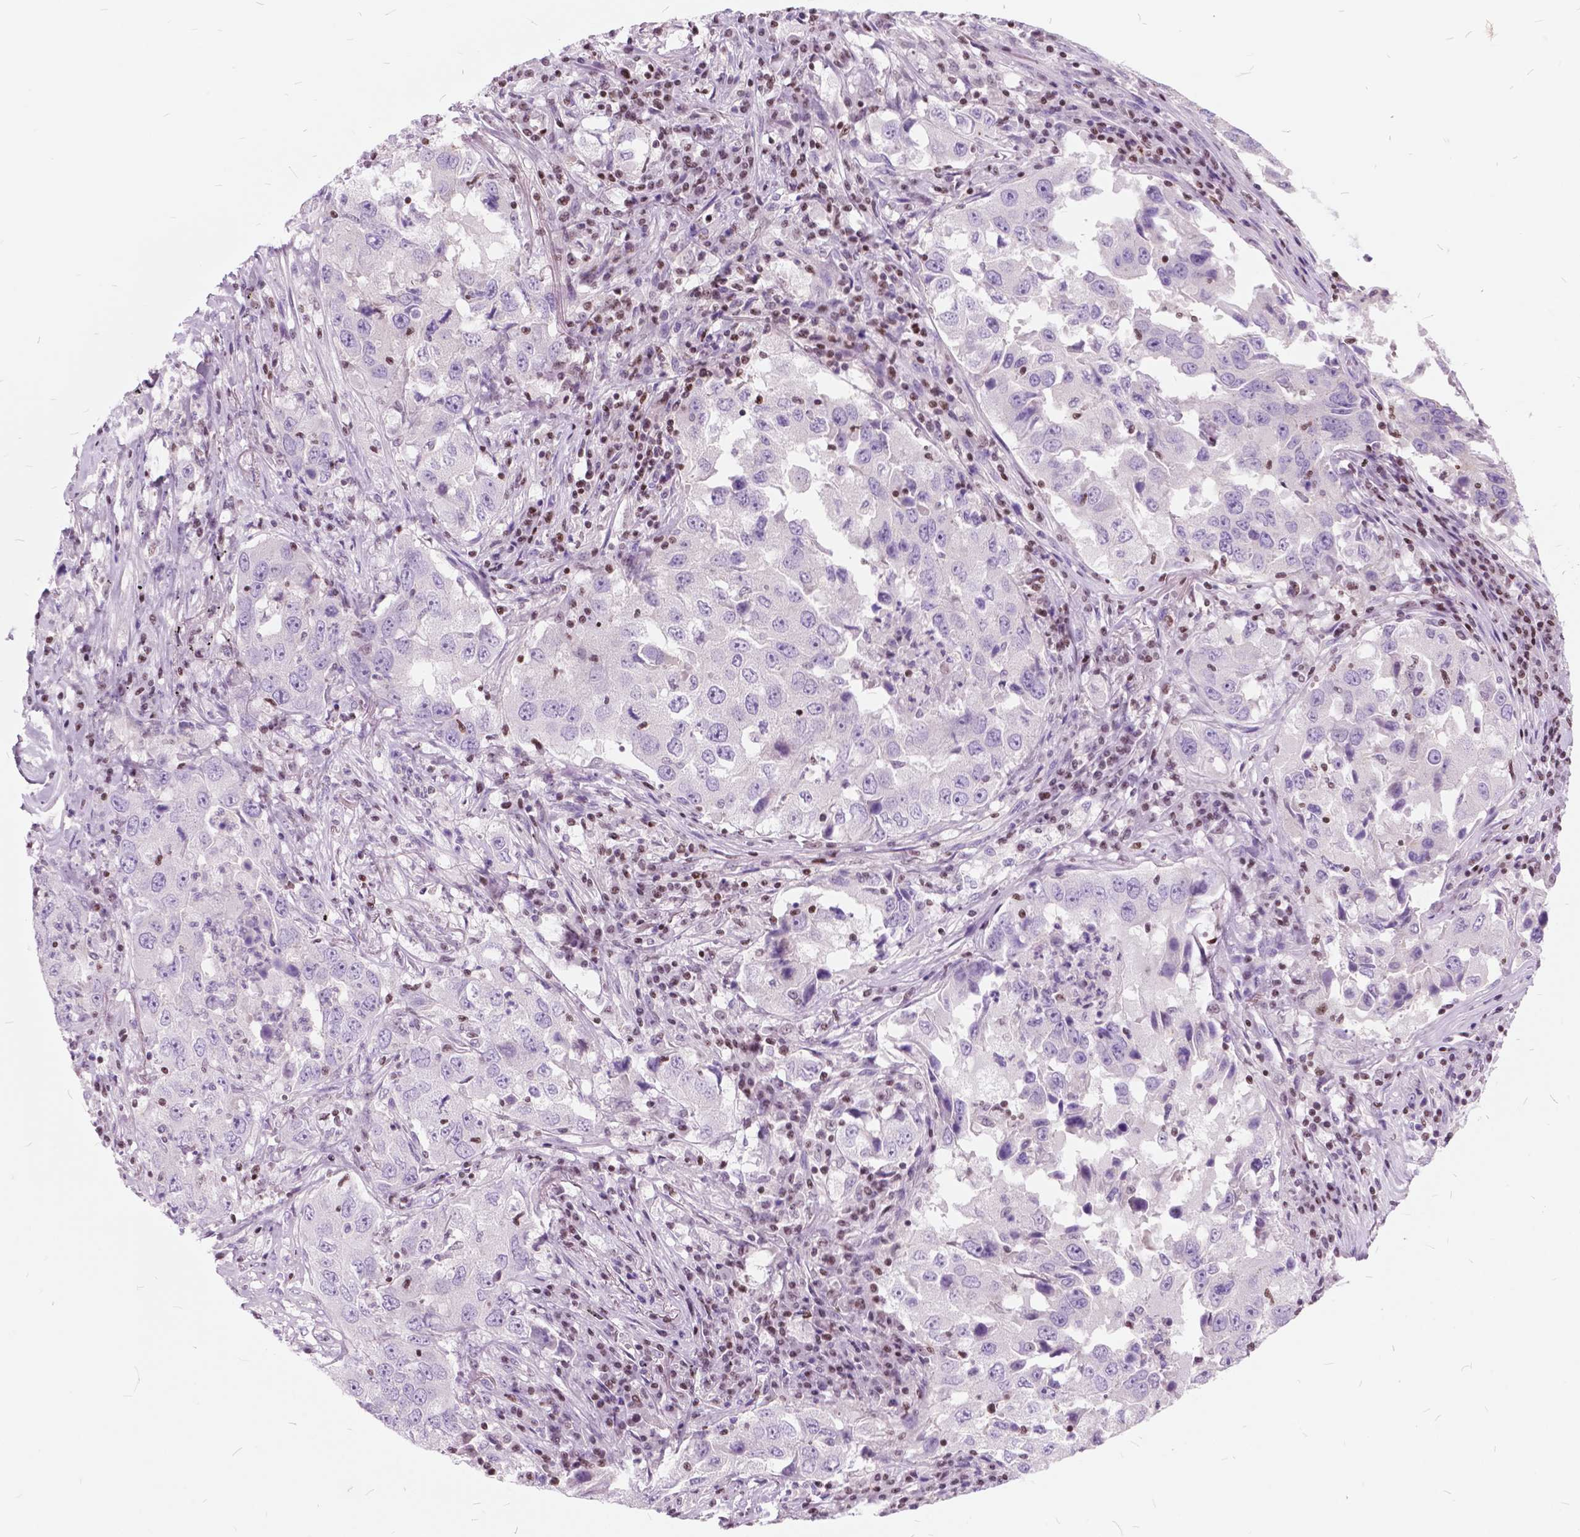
{"staining": {"intensity": "negative", "quantity": "none", "location": "none"}, "tissue": "lung cancer", "cell_type": "Tumor cells", "image_type": "cancer", "snomed": [{"axis": "morphology", "description": "Adenocarcinoma, NOS"}, {"axis": "topography", "description": "Lung"}], "caption": "The micrograph shows no staining of tumor cells in lung cancer (adenocarcinoma). Nuclei are stained in blue.", "gene": "SP140", "patient": {"sex": "male", "age": 73}}